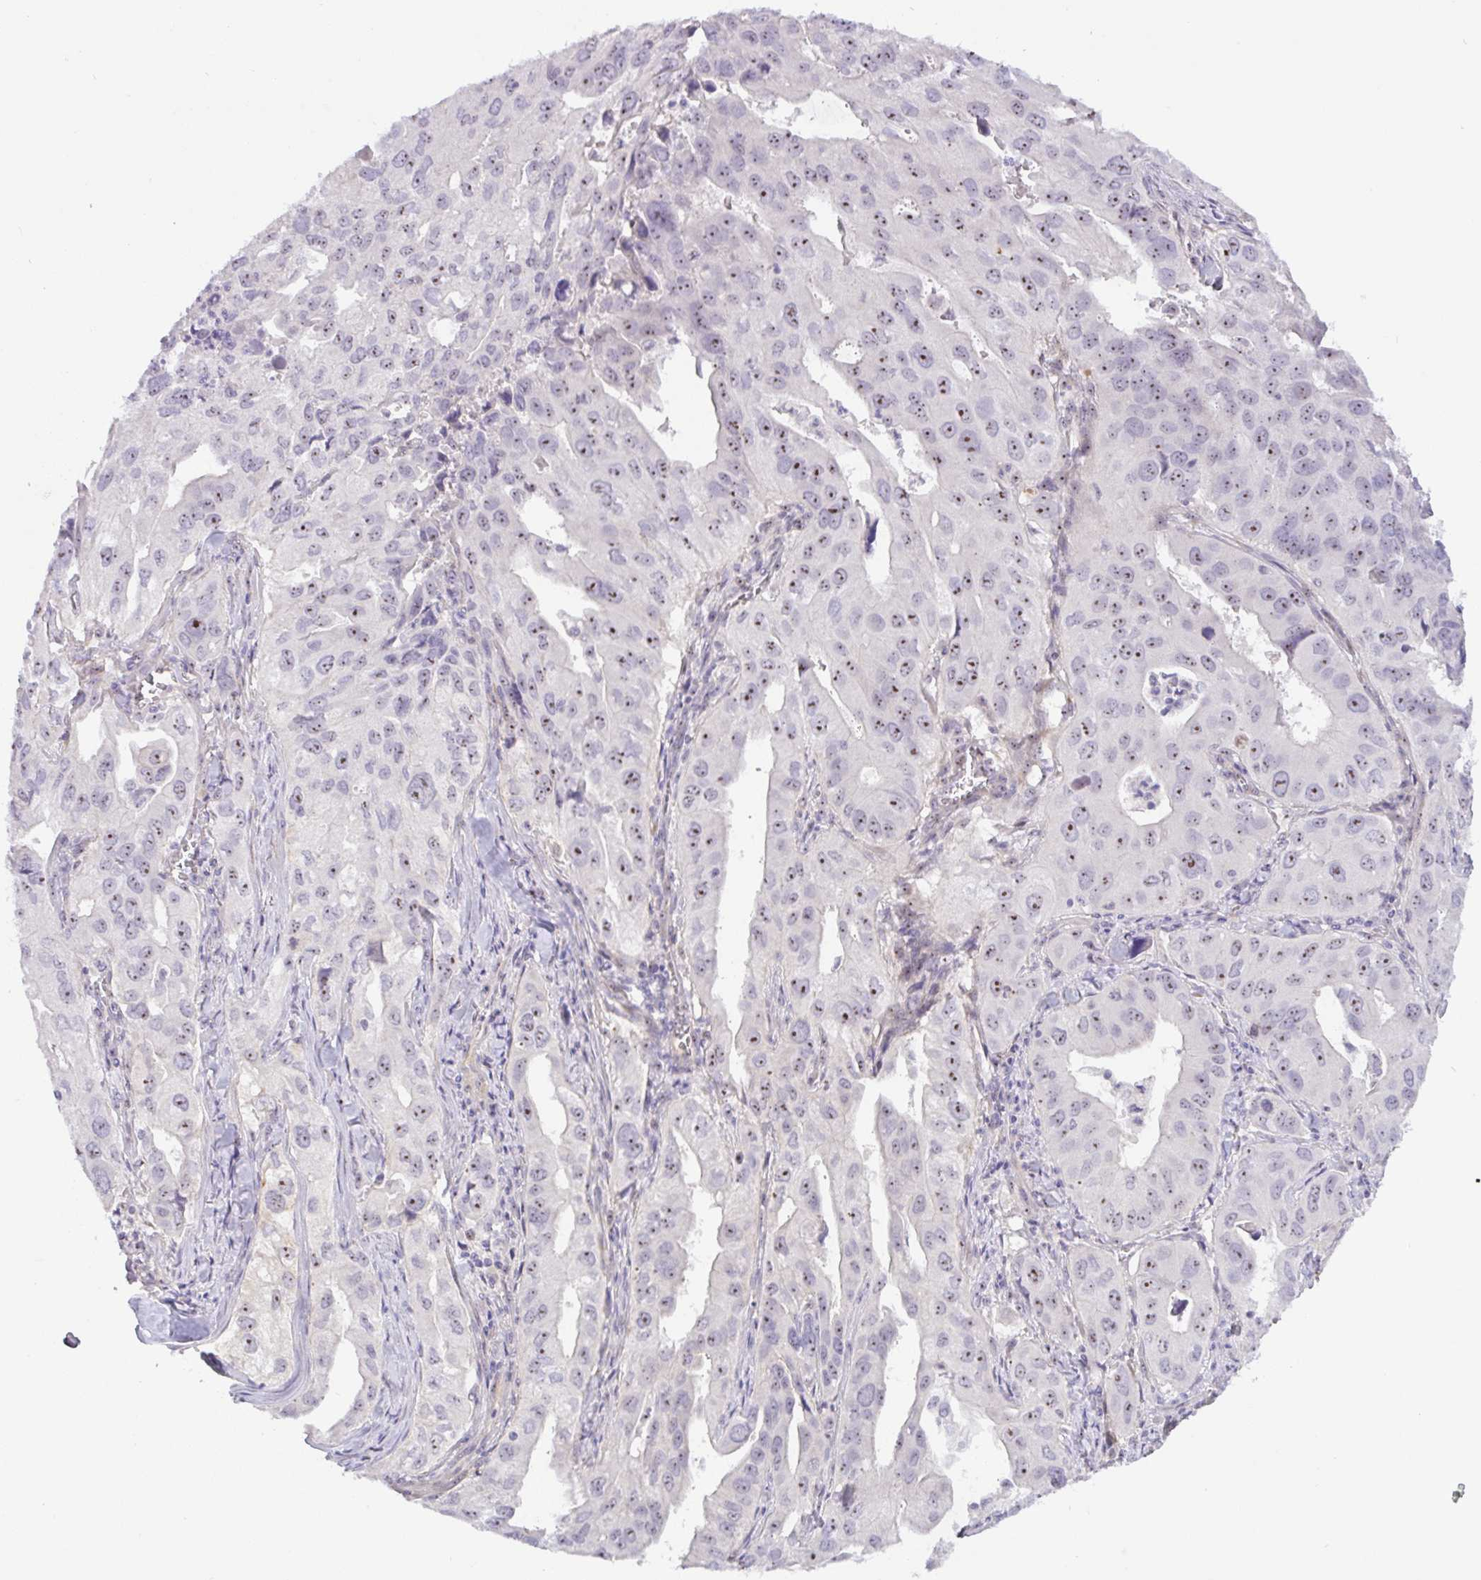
{"staining": {"intensity": "moderate", "quantity": "25%-75%", "location": "nuclear"}, "tissue": "lung cancer", "cell_type": "Tumor cells", "image_type": "cancer", "snomed": [{"axis": "morphology", "description": "Adenocarcinoma, NOS"}, {"axis": "topography", "description": "Lung"}], "caption": "Moderate nuclear expression is appreciated in approximately 25%-75% of tumor cells in lung cancer (adenocarcinoma). (brown staining indicates protein expression, while blue staining denotes nuclei).", "gene": "MXRA8", "patient": {"sex": "male", "age": 48}}